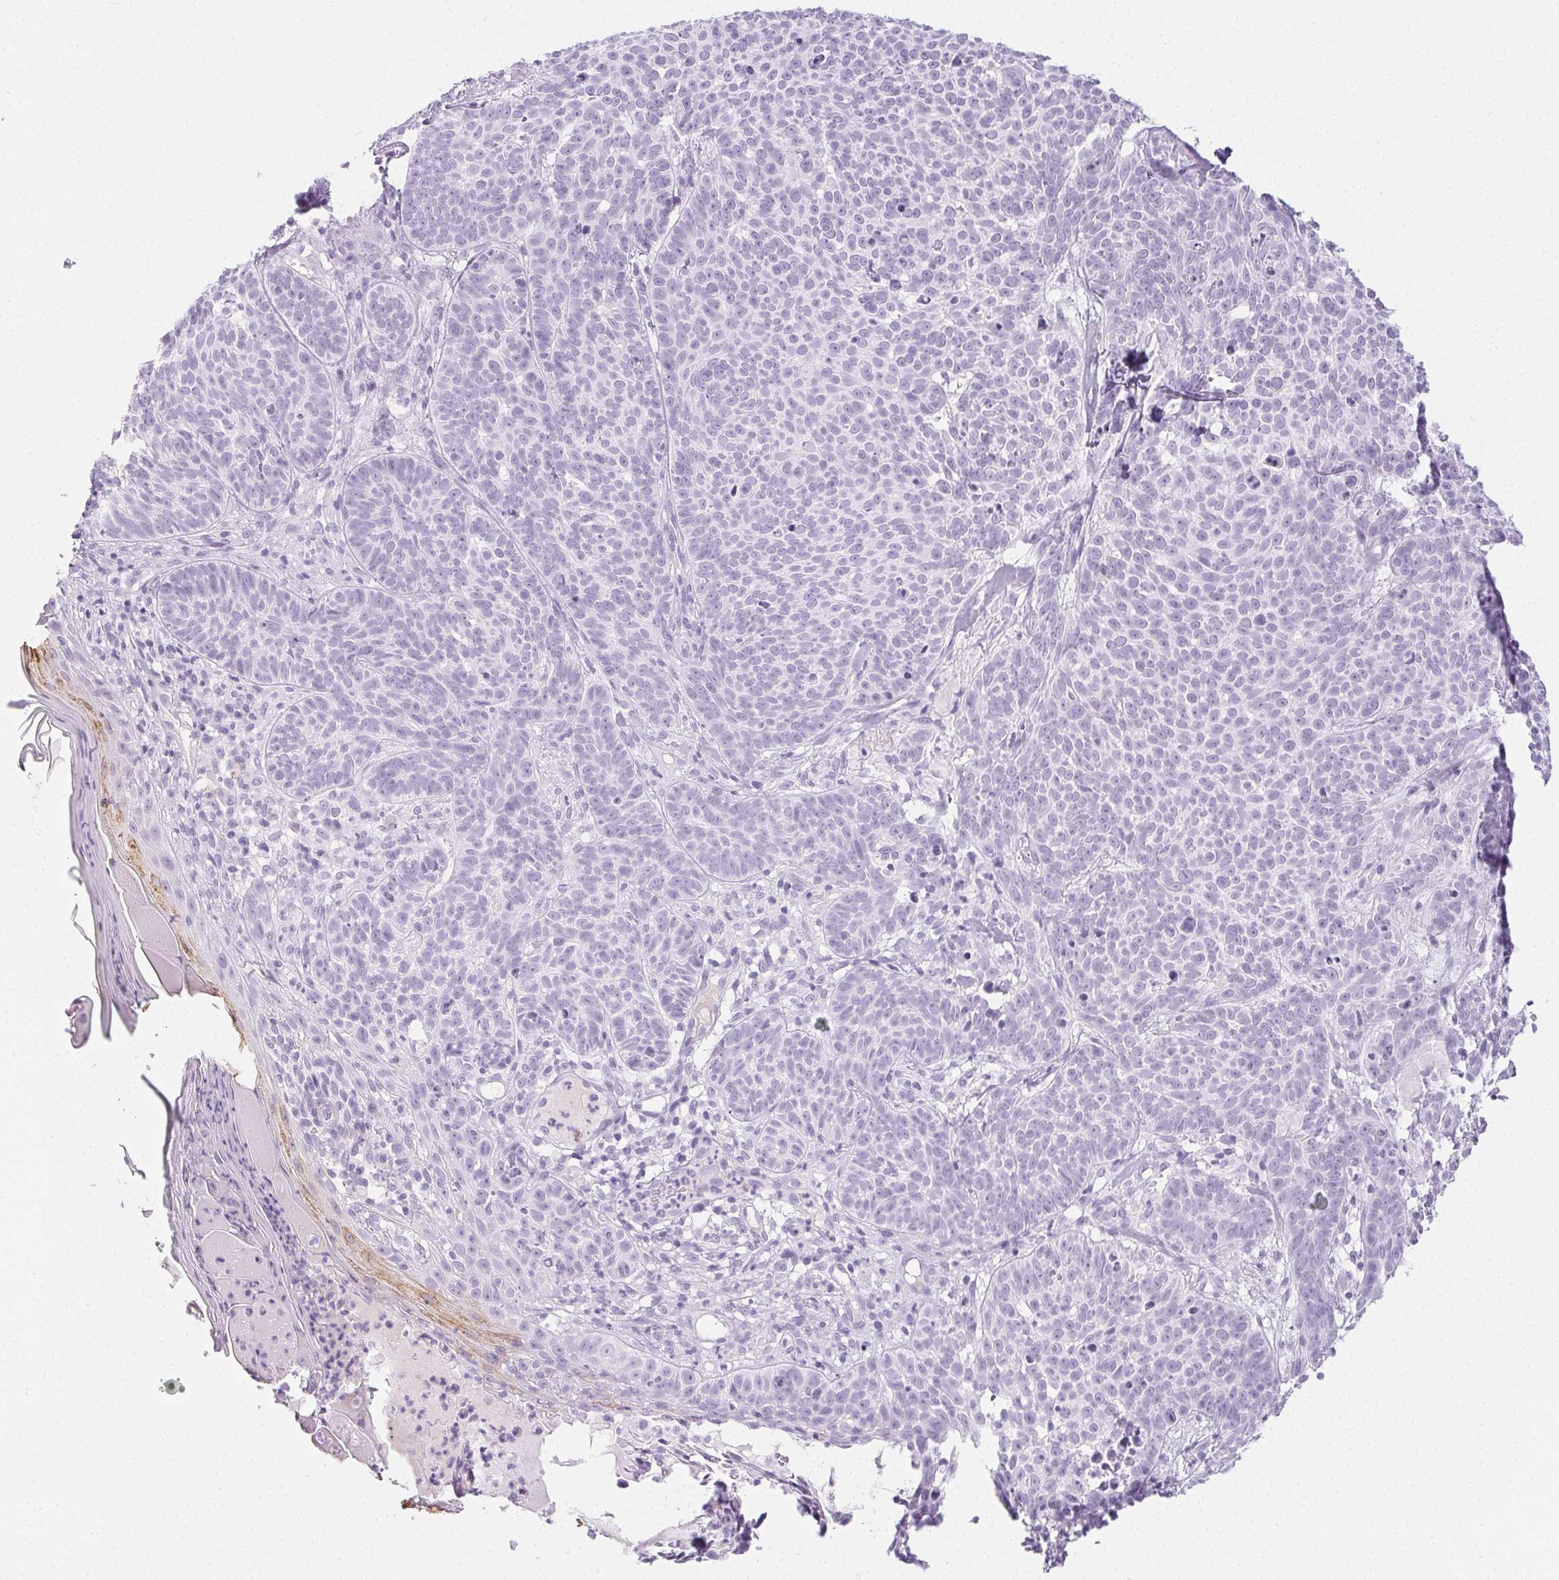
{"staining": {"intensity": "negative", "quantity": "none", "location": "none"}, "tissue": "skin cancer", "cell_type": "Tumor cells", "image_type": "cancer", "snomed": [{"axis": "morphology", "description": "Basal cell carcinoma"}, {"axis": "topography", "description": "Skin"}], "caption": "Protein analysis of skin basal cell carcinoma shows no significant staining in tumor cells.", "gene": "PI3", "patient": {"sex": "male", "age": 90}}